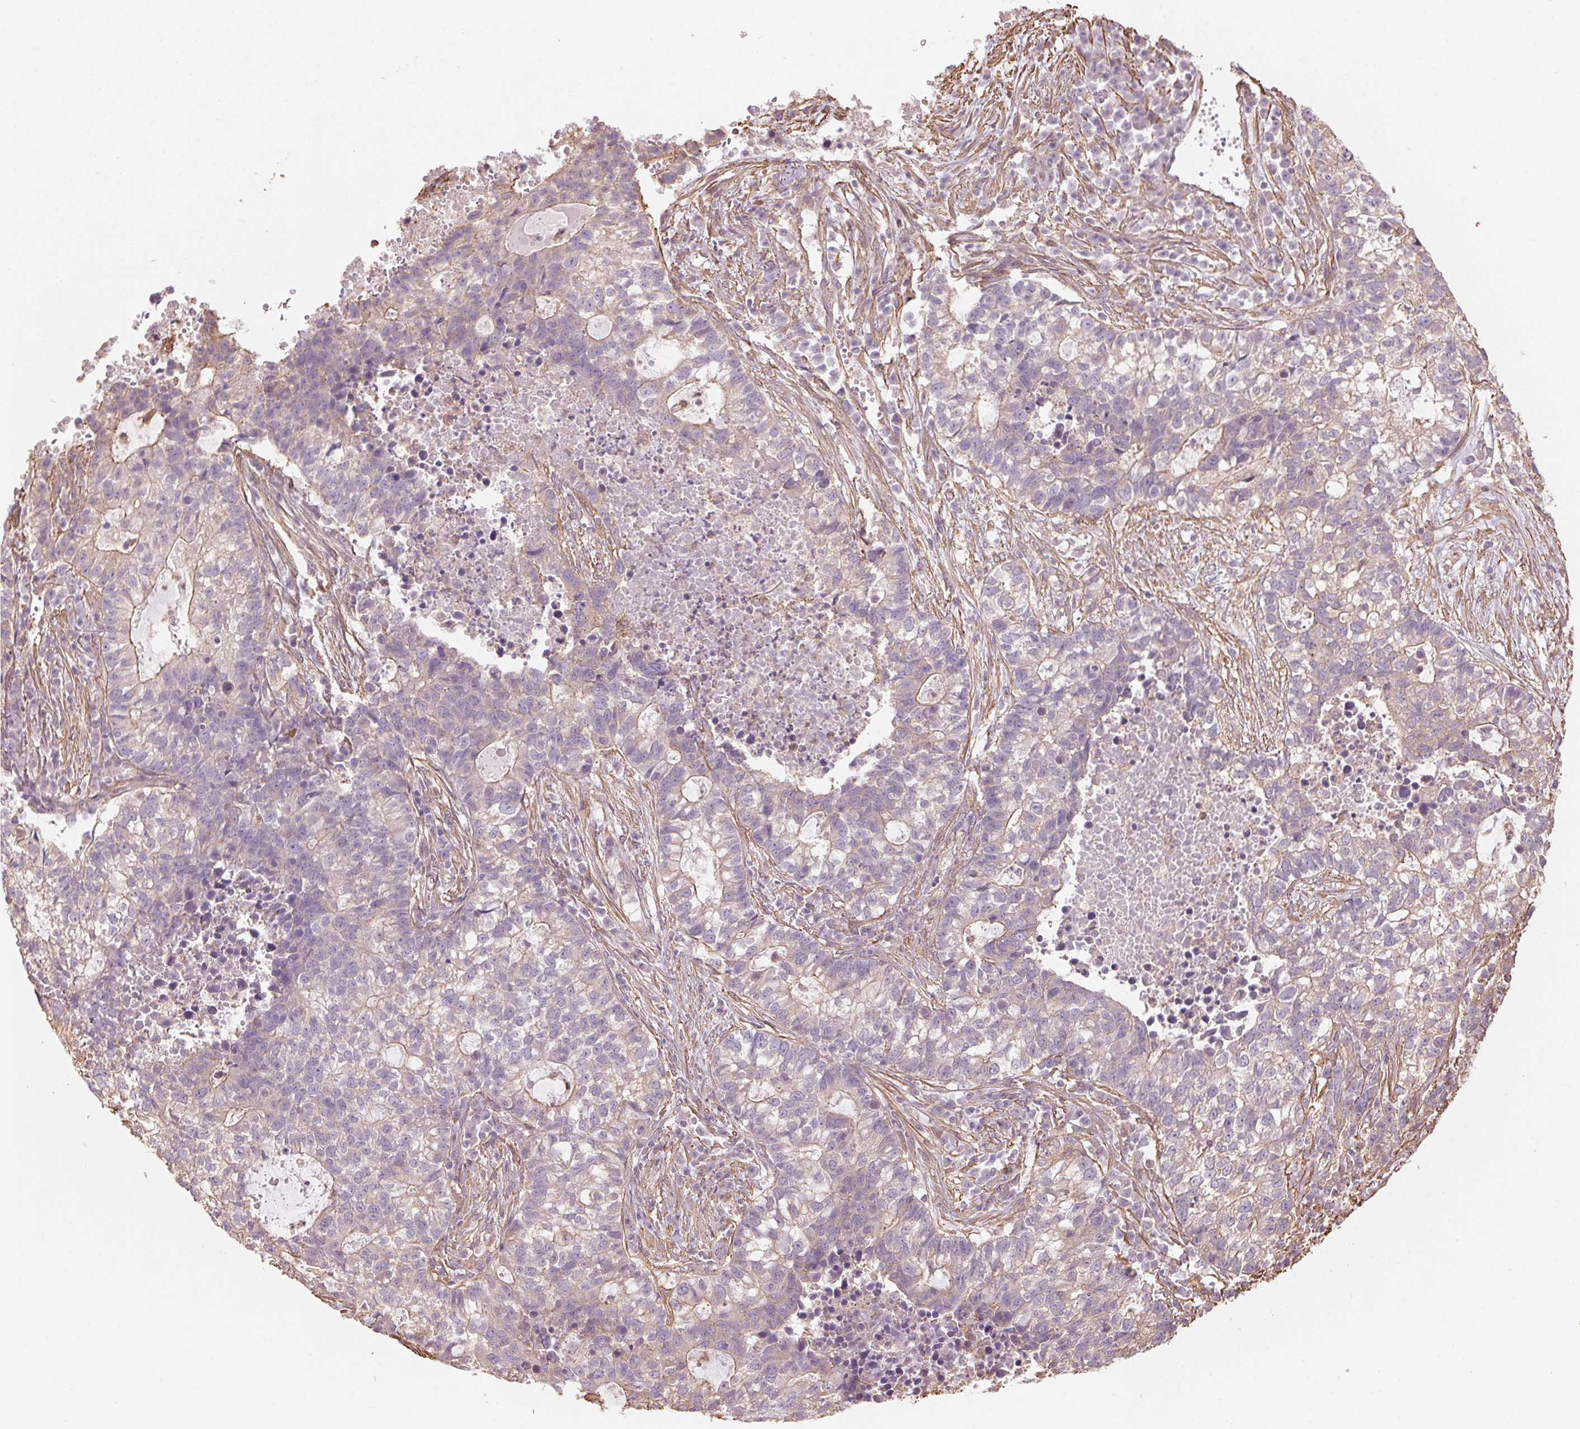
{"staining": {"intensity": "negative", "quantity": "none", "location": "none"}, "tissue": "lung cancer", "cell_type": "Tumor cells", "image_type": "cancer", "snomed": [{"axis": "morphology", "description": "Adenocarcinoma, NOS"}, {"axis": "topography", "description": "Lung"}], "caption": "A photomicrograph of human lung cancer is negative for staining in tumor cells.", "gene": "QDPR", "patient": {"sex": "male", "age": 57}}